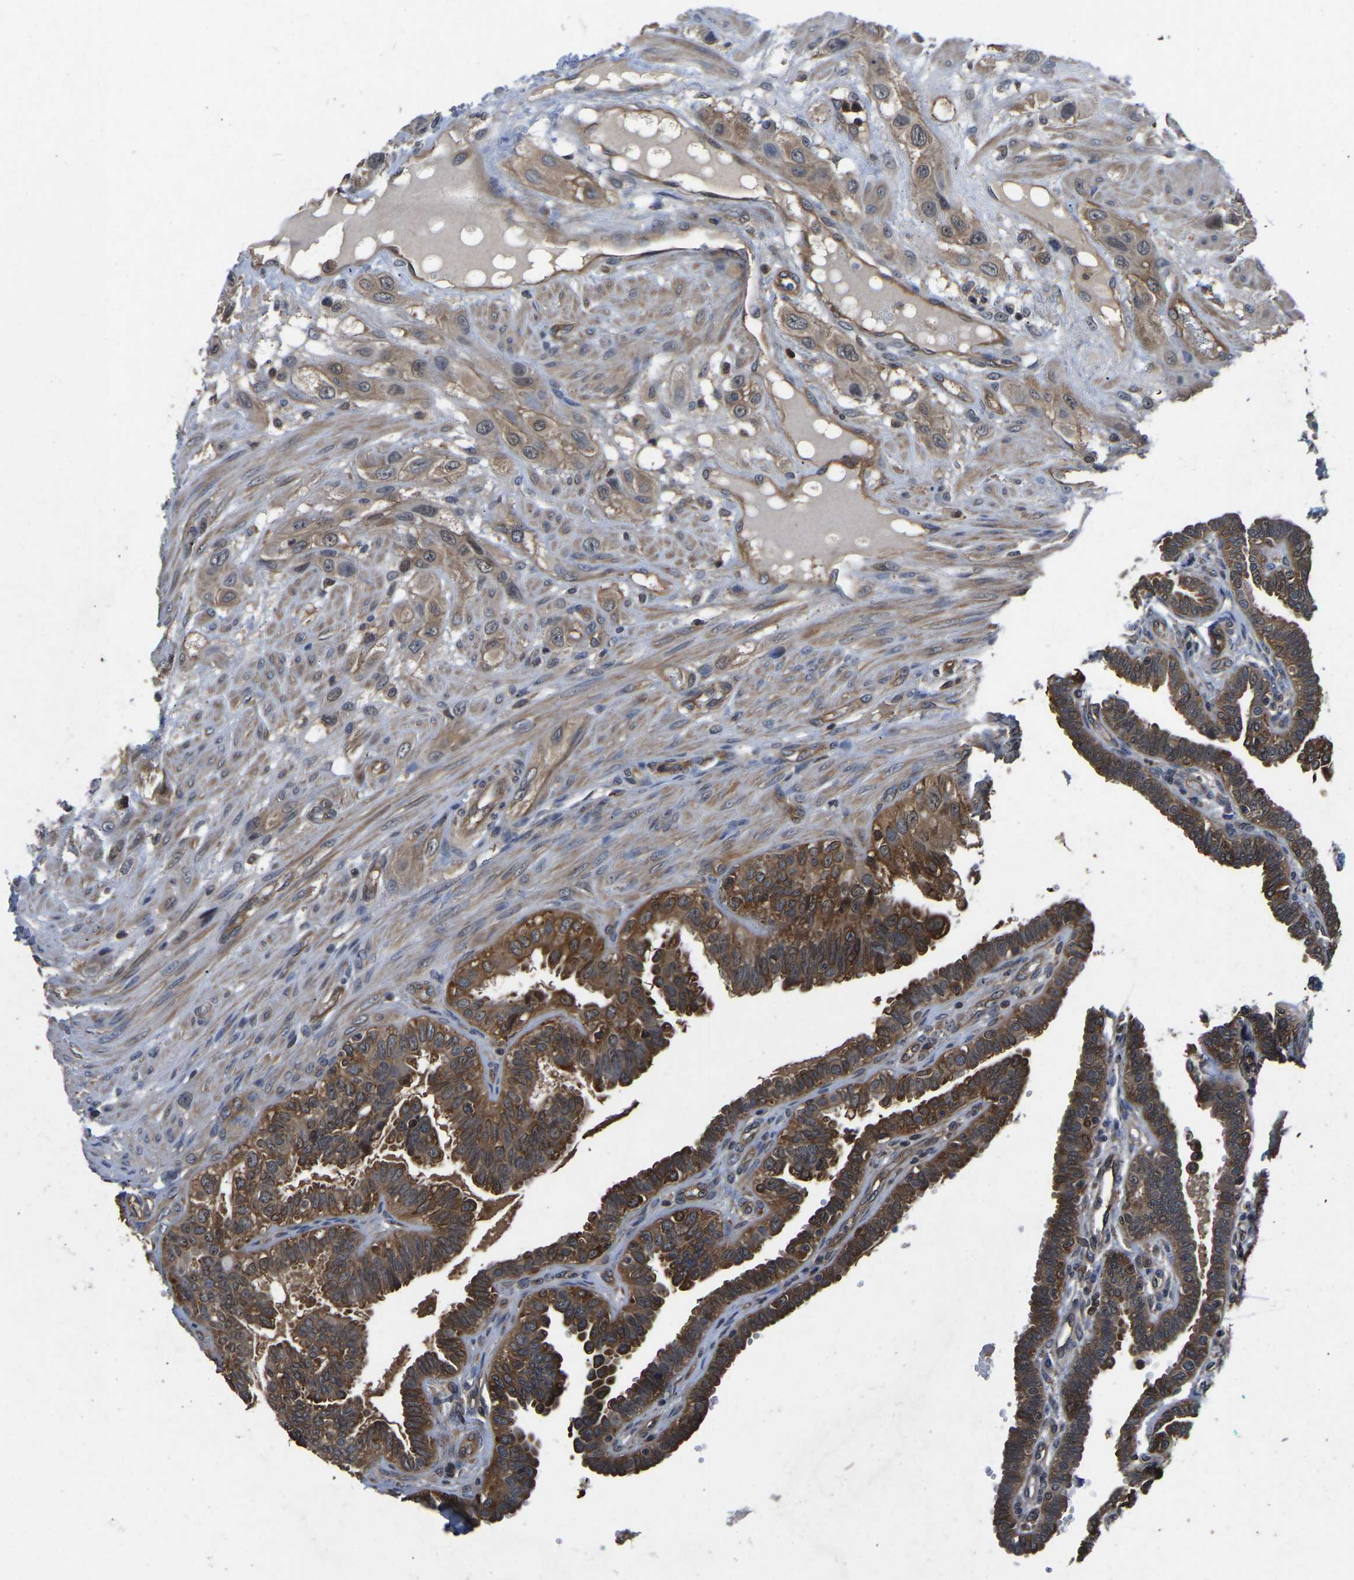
{"staining": {"intensity": "moderate", "quantity": ">75%", "location": "cytoplasmic/membranous"}, "tissue": "fallopian tube", "cell_type": "Glandular cells", "image_type": "normal", "snomed": [{"axis": "morphology", "description": "Normal tissue, NOS"}, {"axis": "topography", "description": "Fallopian tube"}, {"axis": "topography", "description": "Placenta"}], "caption": "Immunohistochemical staining of benign human fallopian tube displays medium levels of moderate cytoplasmic/membranous staining in approximately >75% of glandular cells.", "gene": "FGD5", "patient": {"sex": "female", "age": 34}}